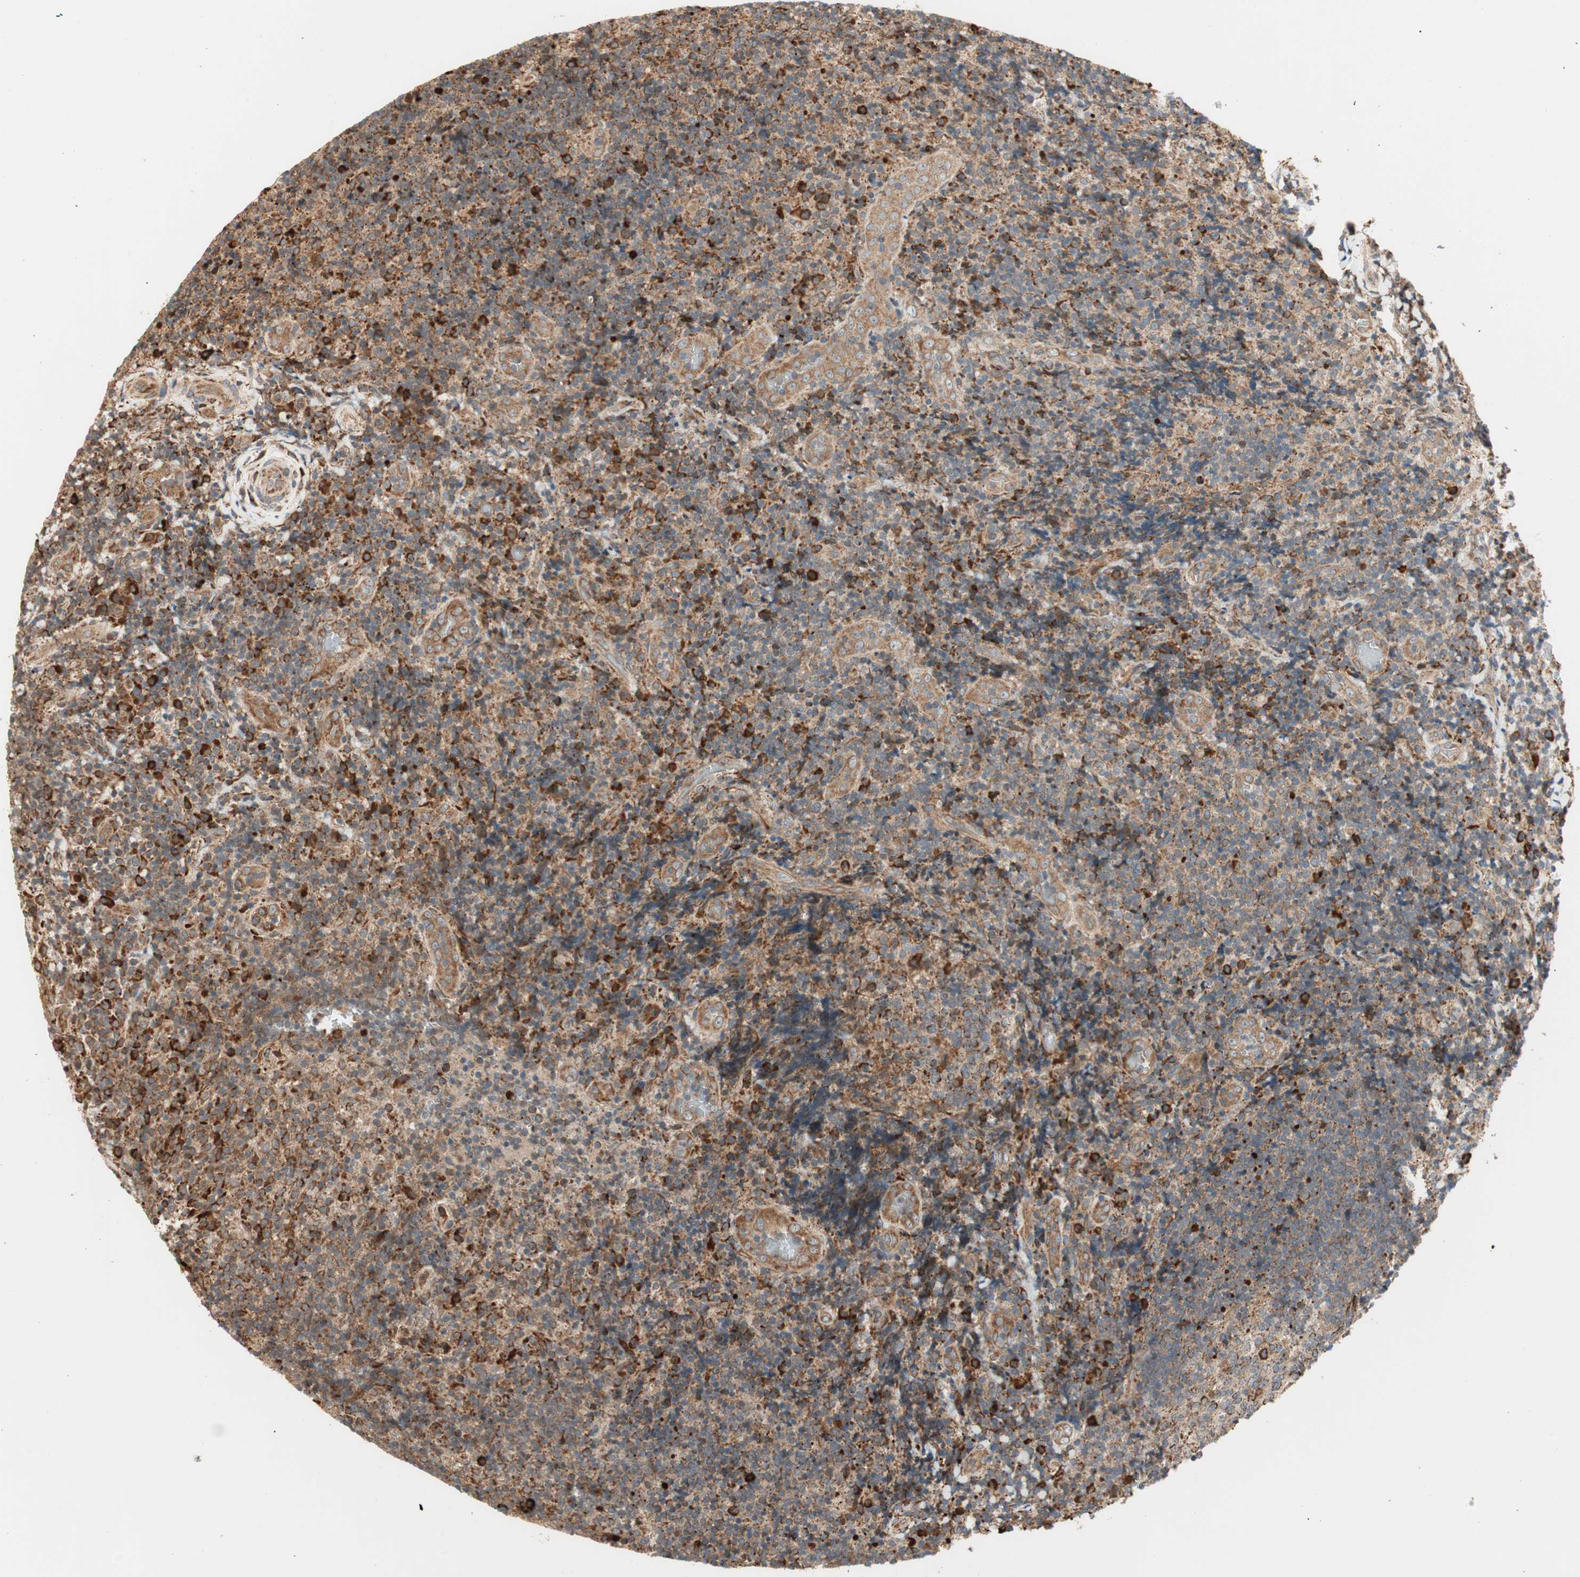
{"staining": {"intensity": "strong", "quantity": ">75%", "location": "cytoplasmic/membranous"}, "tissue": "lymphoma", "cell_type": "Tumor cells", "image_type": "cancer", "snomed": [{"axis": "morphology", "description": "Malignant lymphoma, non-Hodgkin's type, High grade"}, {"axis": "topography", "description": "Tonsil"}], "caption": "Malignant lymphoma, non-Hodgkin's type (high-grade) stained for a protein (brown) reveals strong cytoplasmic/membranous positive positivity in approximately >75% of tumor cells.", "gene": "P4HA1", "patient": {"sex": "female", "age": 36}}